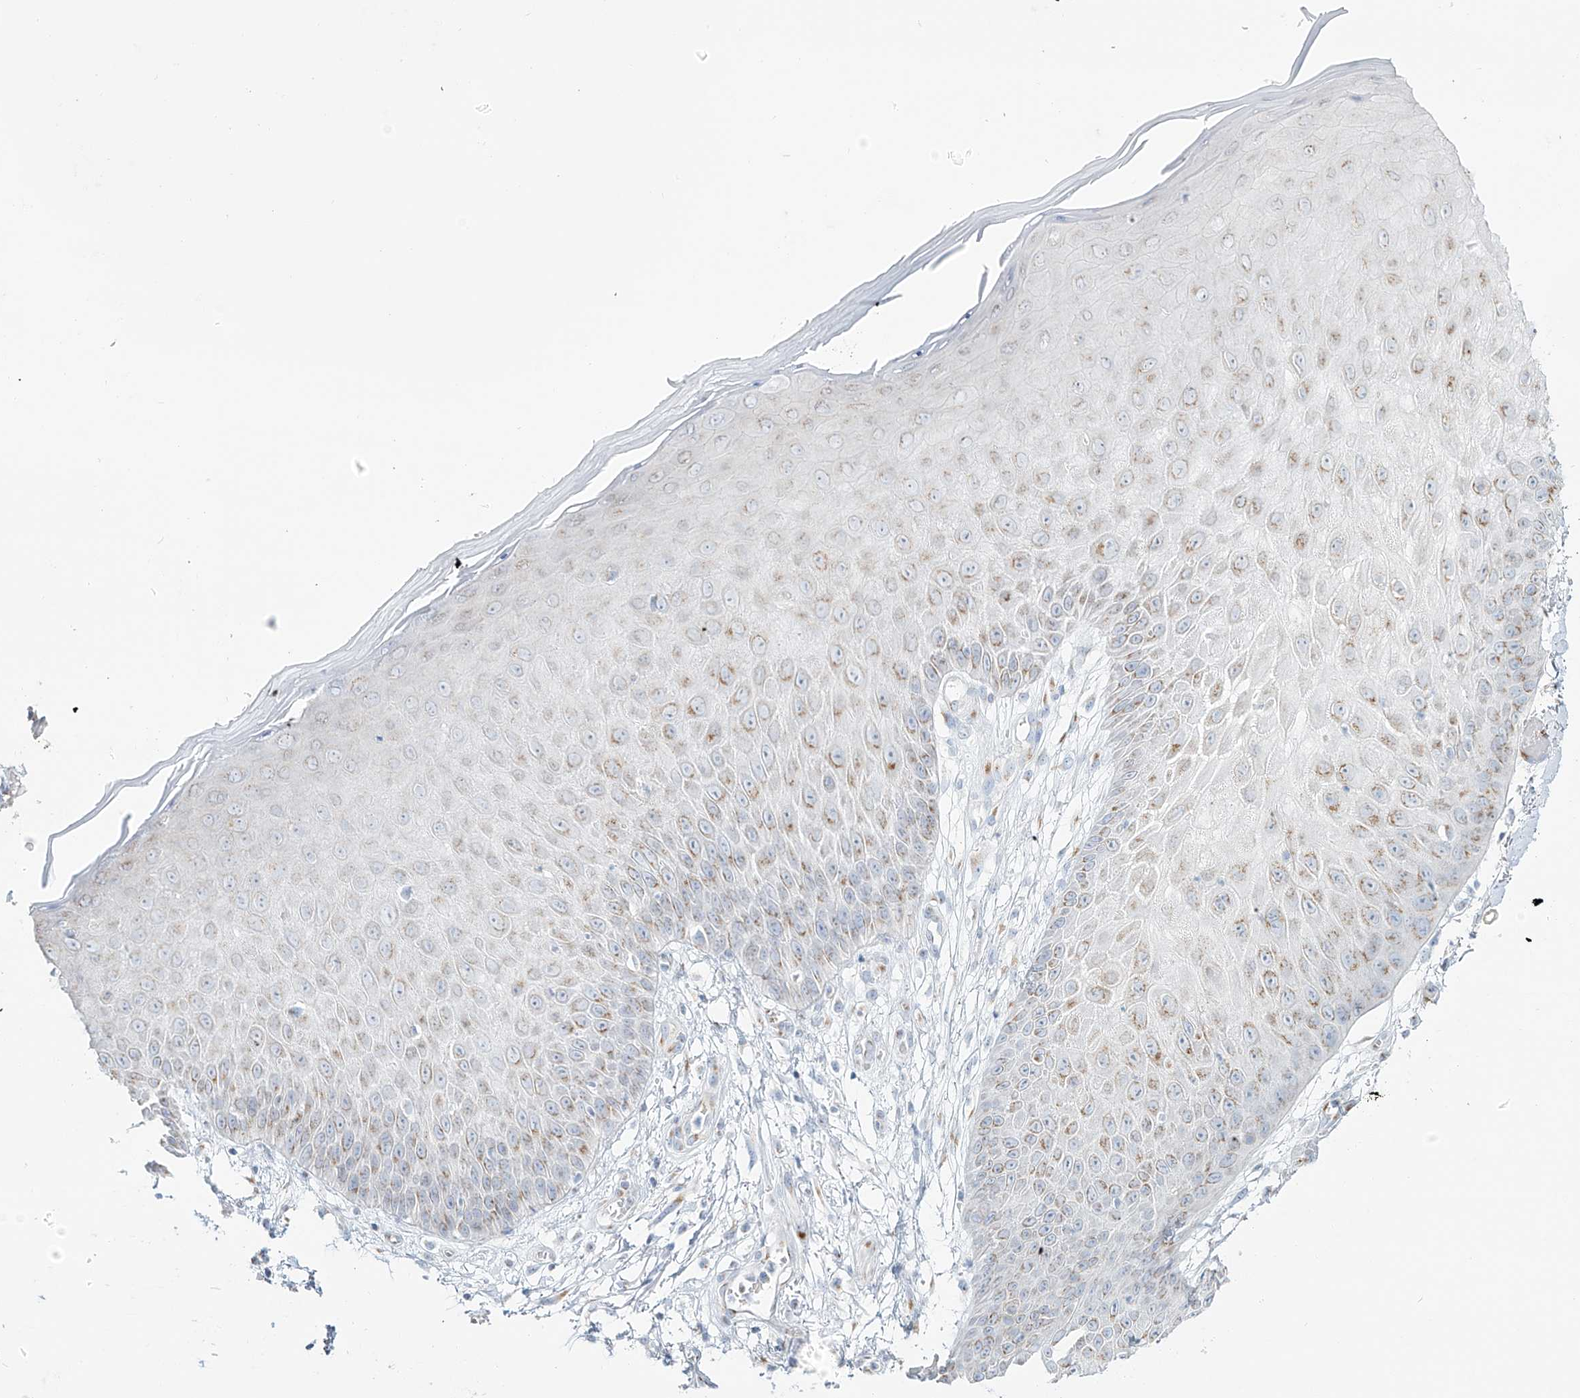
{"staining": {"intensity": "negative", "quantity": "none", "location": "none"}, "tissue": "skin", "cell_type": "Fibroblasts", "image_type": "normal", "snomed": [{"axis": "morphology", "description": "Normal tissue, NOS"}, {"axis": "morphology", "description": "Inflammation, NOS"}, {"axis": "topography", "description": "Skin"}], "caption": "Micrograph shows no protein expression in fibroblasts of normal skin.", "gene": "BSDC1", "patient": {"sex": "female", "age": 44}}